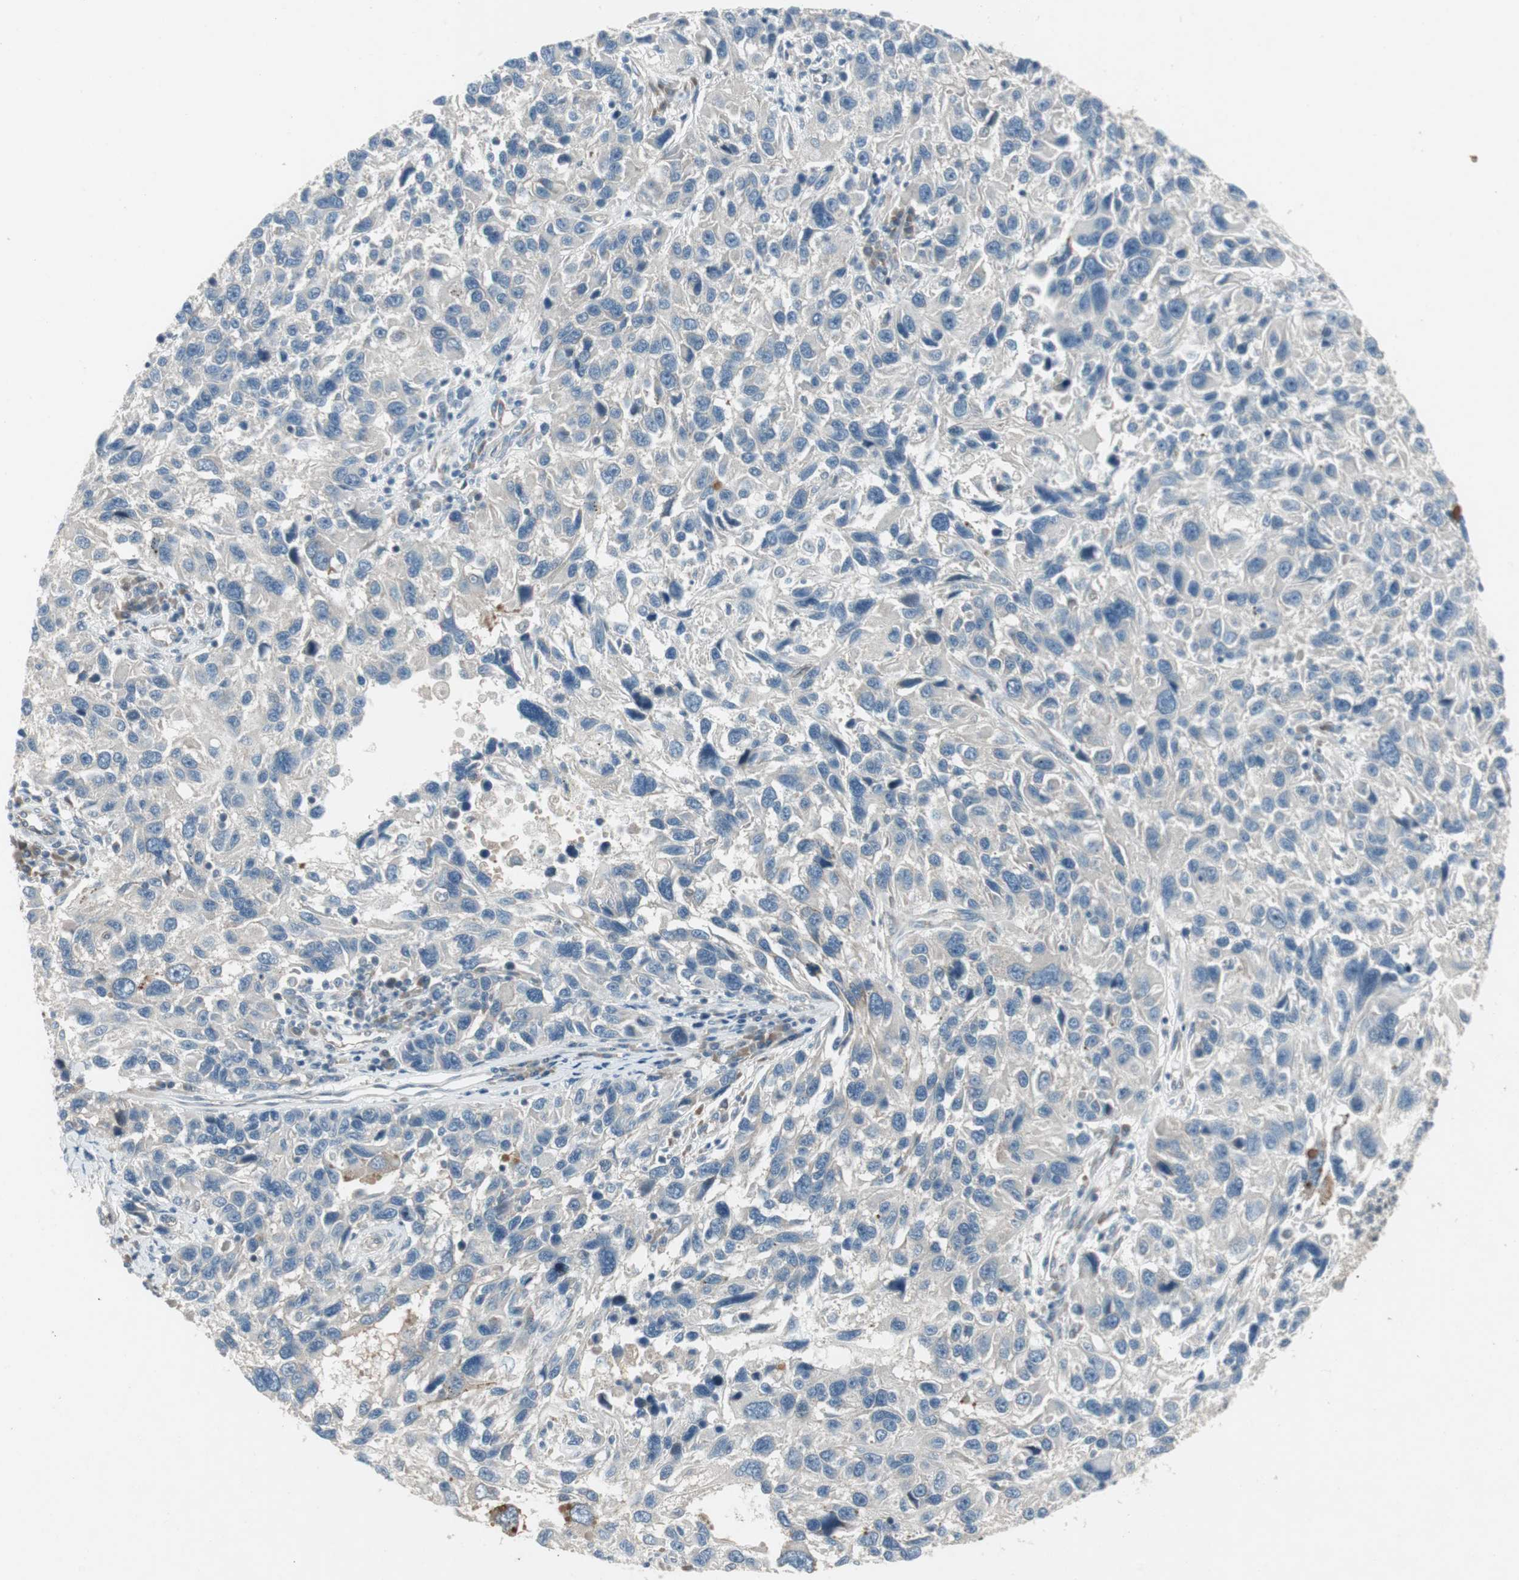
{"staining": {"intensity": "negative", "quantity": "none", "location": "none"}, "tissue": "melanoma", "cell_type": "Tumor cells", "image_type": "cancer", "snomed": [{"axis": "morphology", "description": "Malignant melanoma, NOS"}, {"axis": "topography", "description": "Skin"}], "caption": "Tumor cells show no significant expression in melanoma.", "gene": "PANK2", "patient": {"sex": "male", "age": 53}}